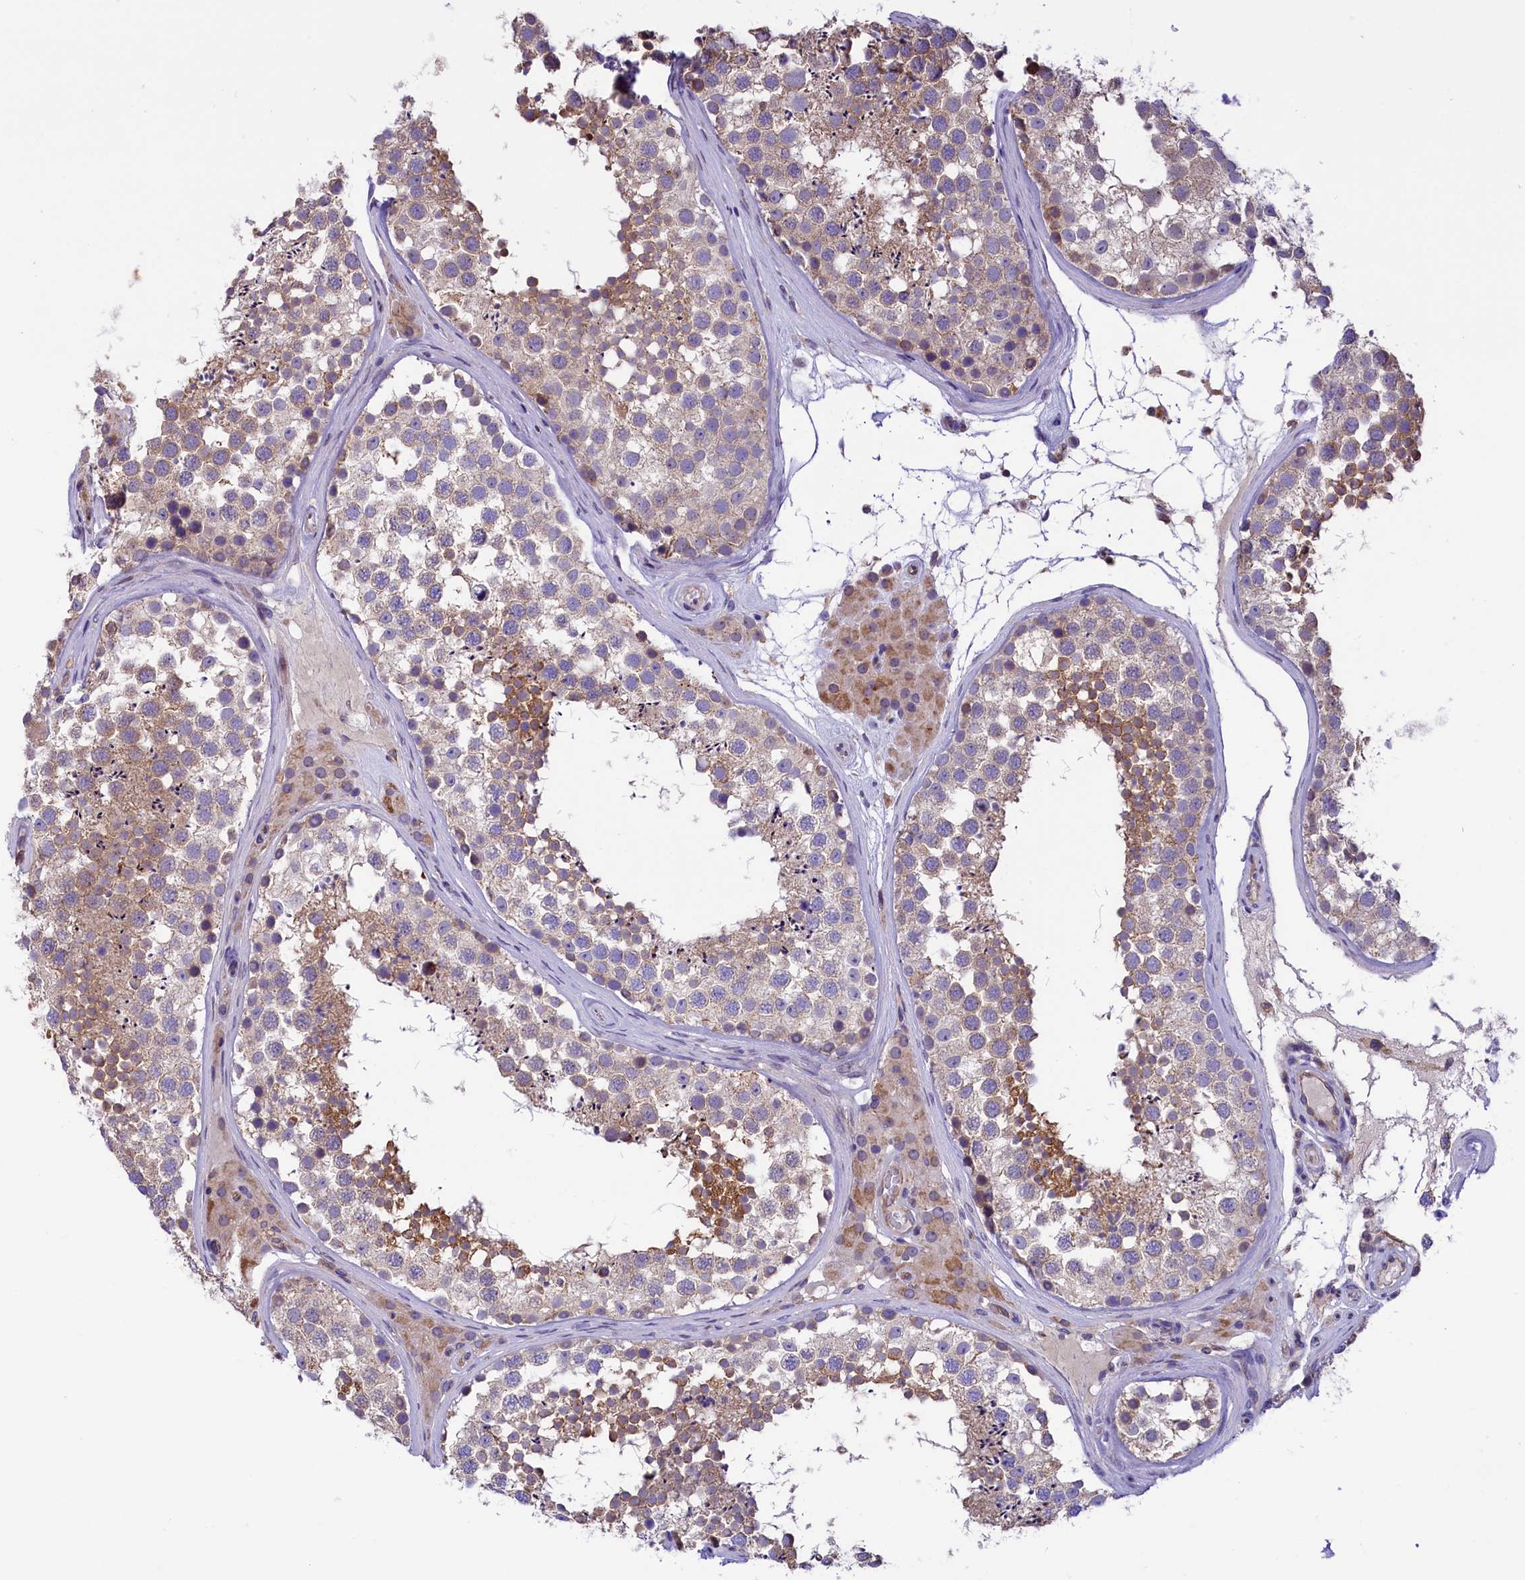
{"staining": {"intensity": "moderate", "quantity": "25%-75%", "location": "cytoplasmic/membranous"}, "tissue": "testis", "cell_type": "Cells in seminiferous ducts", "image_type": "normal", "snomed": [{"axis": "morphology", "description": "Normal tissue, NOS"}, {"axis": "topography", "description": "Testis"}], "caption": "DAB immunohistochemical staining of unremarkable testis demonstrates moderate cytoplasmic/membranous protein expression in approximately 25%-75% of cells in seminiferous ducts. (Stains: DAB in brown, nuclei in blue, Microscopy: brightfield microscopy at high magnification).", "gene": "DNAJB9", "patient": {"sex": "male", "age": 46}}